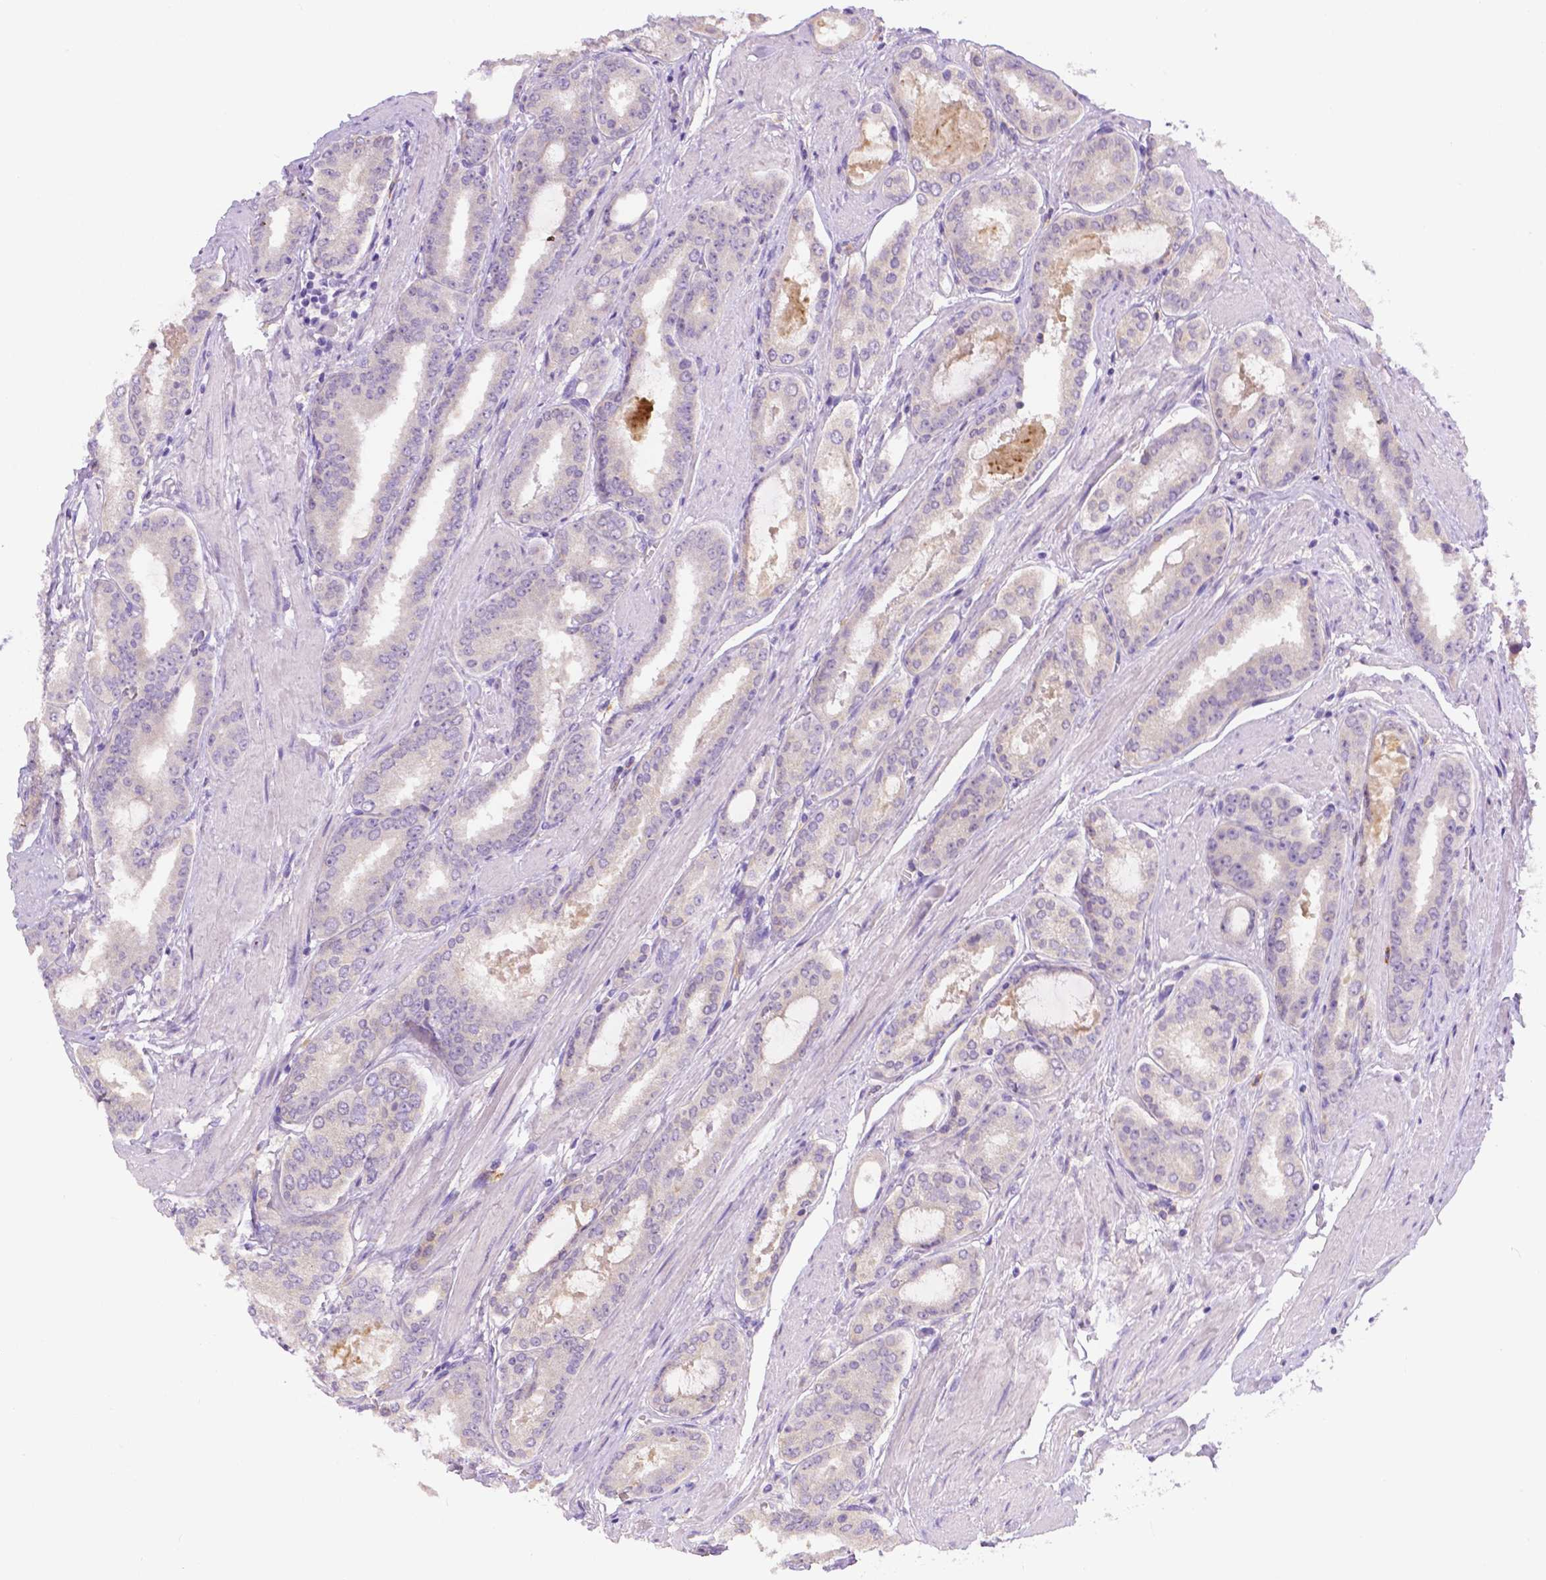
{"staining": {"intensity": "negative", "quantity": "none", "location": "none"}, "tissue": "prostate cancer", "cell_type": "Tumor cells", "image_type": "cancer", "snomed": [{"axis": "morphology", "description": "Adenocarcinoma, High grade"}, {"axis": "topography", "description": "Prostate"}], "caption": "DAB immunohistochemical staining of human prostate cancer shows no significant expression in tumor cells. Nuclei are stained in blue.", "gene": "NXPH2", "patient": {"sex": "male", "age": 63}}